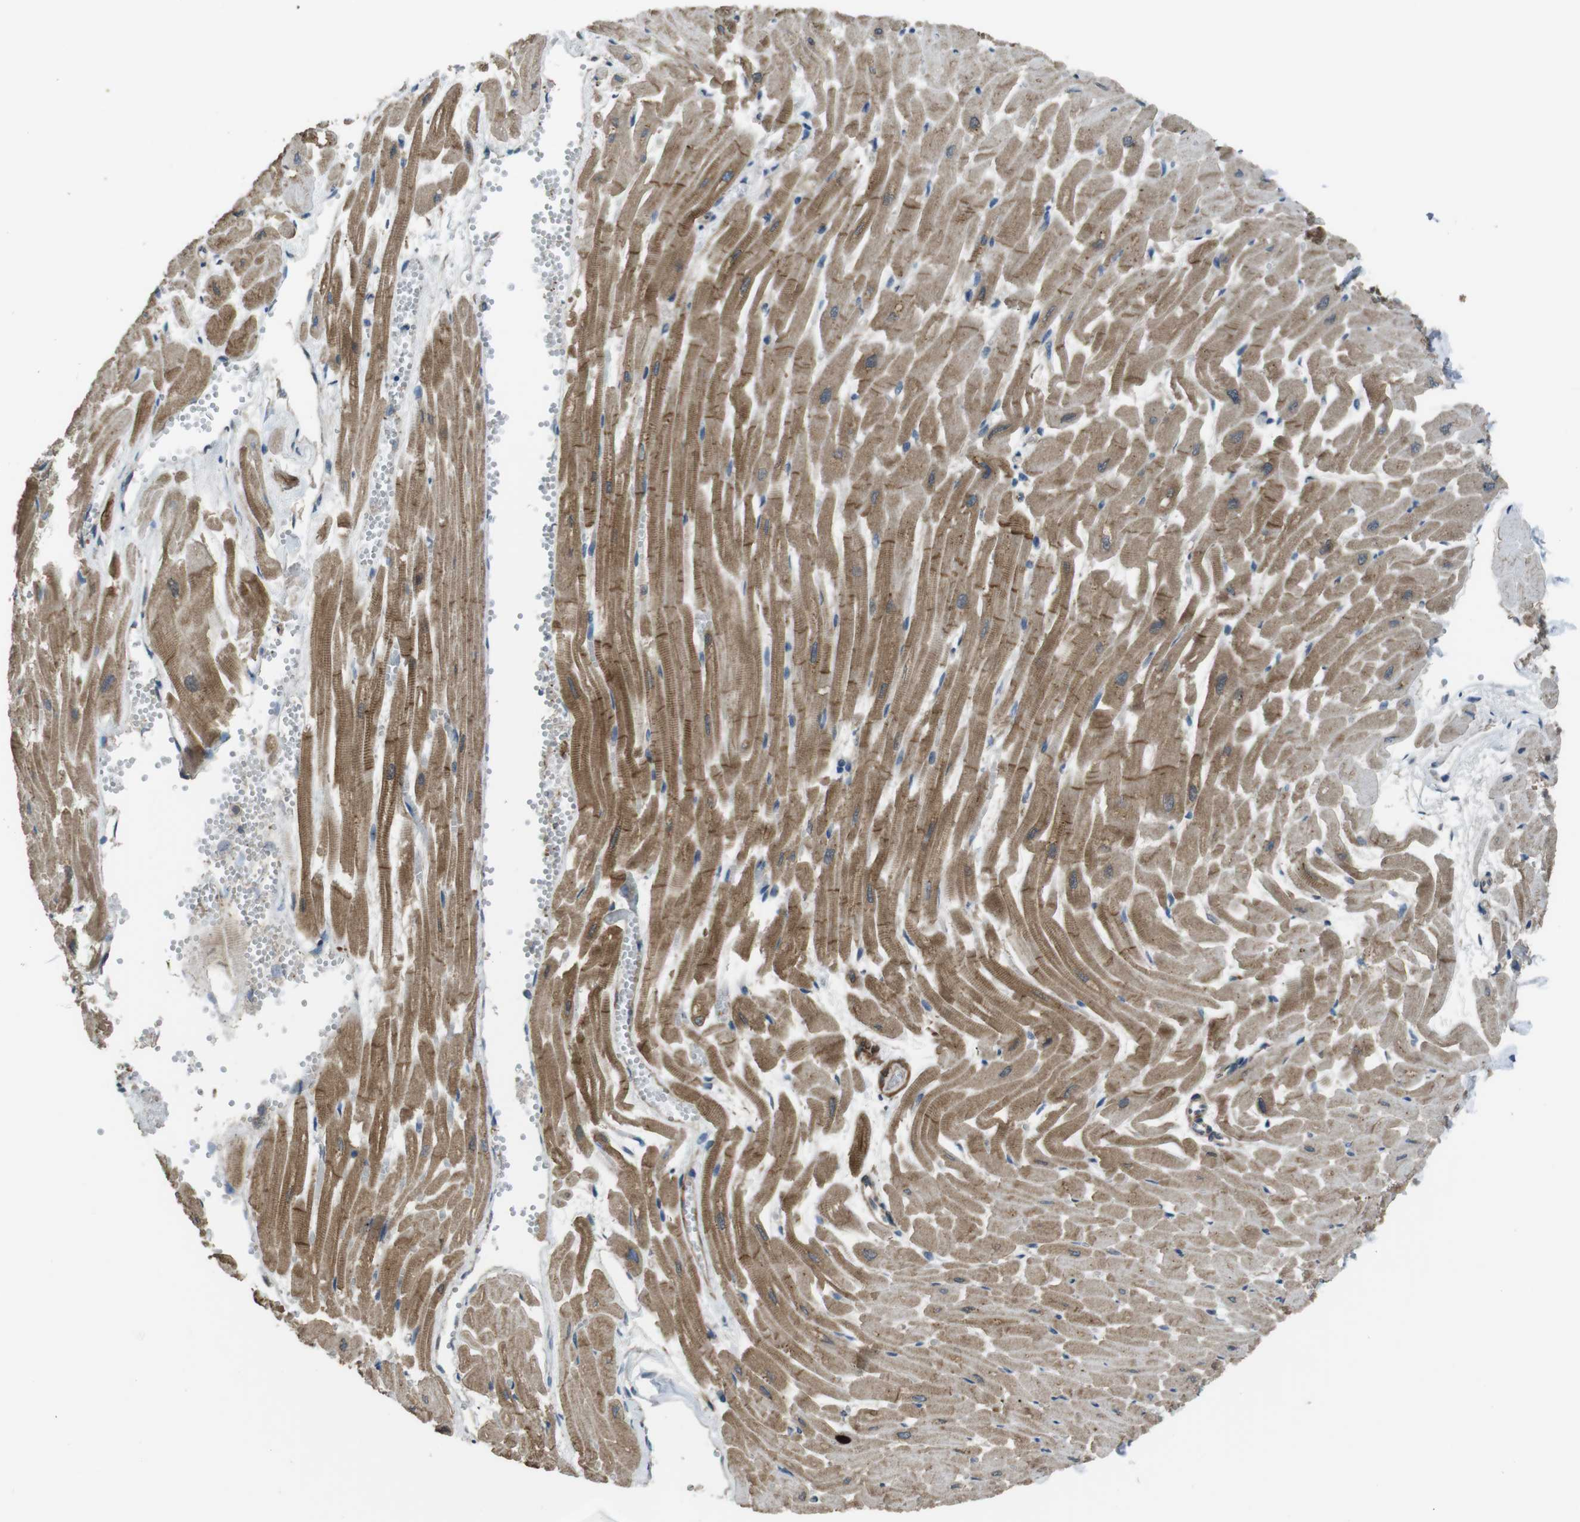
{"staining": {"intensity": "moderate", "quantity": ">75%", "location": "cytoplasmic/membranous"}, "tissue": "heart muscle", "cell_type": "Cardiomyocytes", "image_type": "normal", "snomed": [{"axis": "morphology", "description": "Normal tissue, NOS"}, {"axis": "topography", "description": "Heart"}], "caption": "Brown immunohistochemical staining in unremarkable heart muscle reveals moderate cytoplasmic/membranous expression in about >75% of cardiomyocytes.", "gene": "FUT2", "patient": {"sex": "female", "age": 19}}